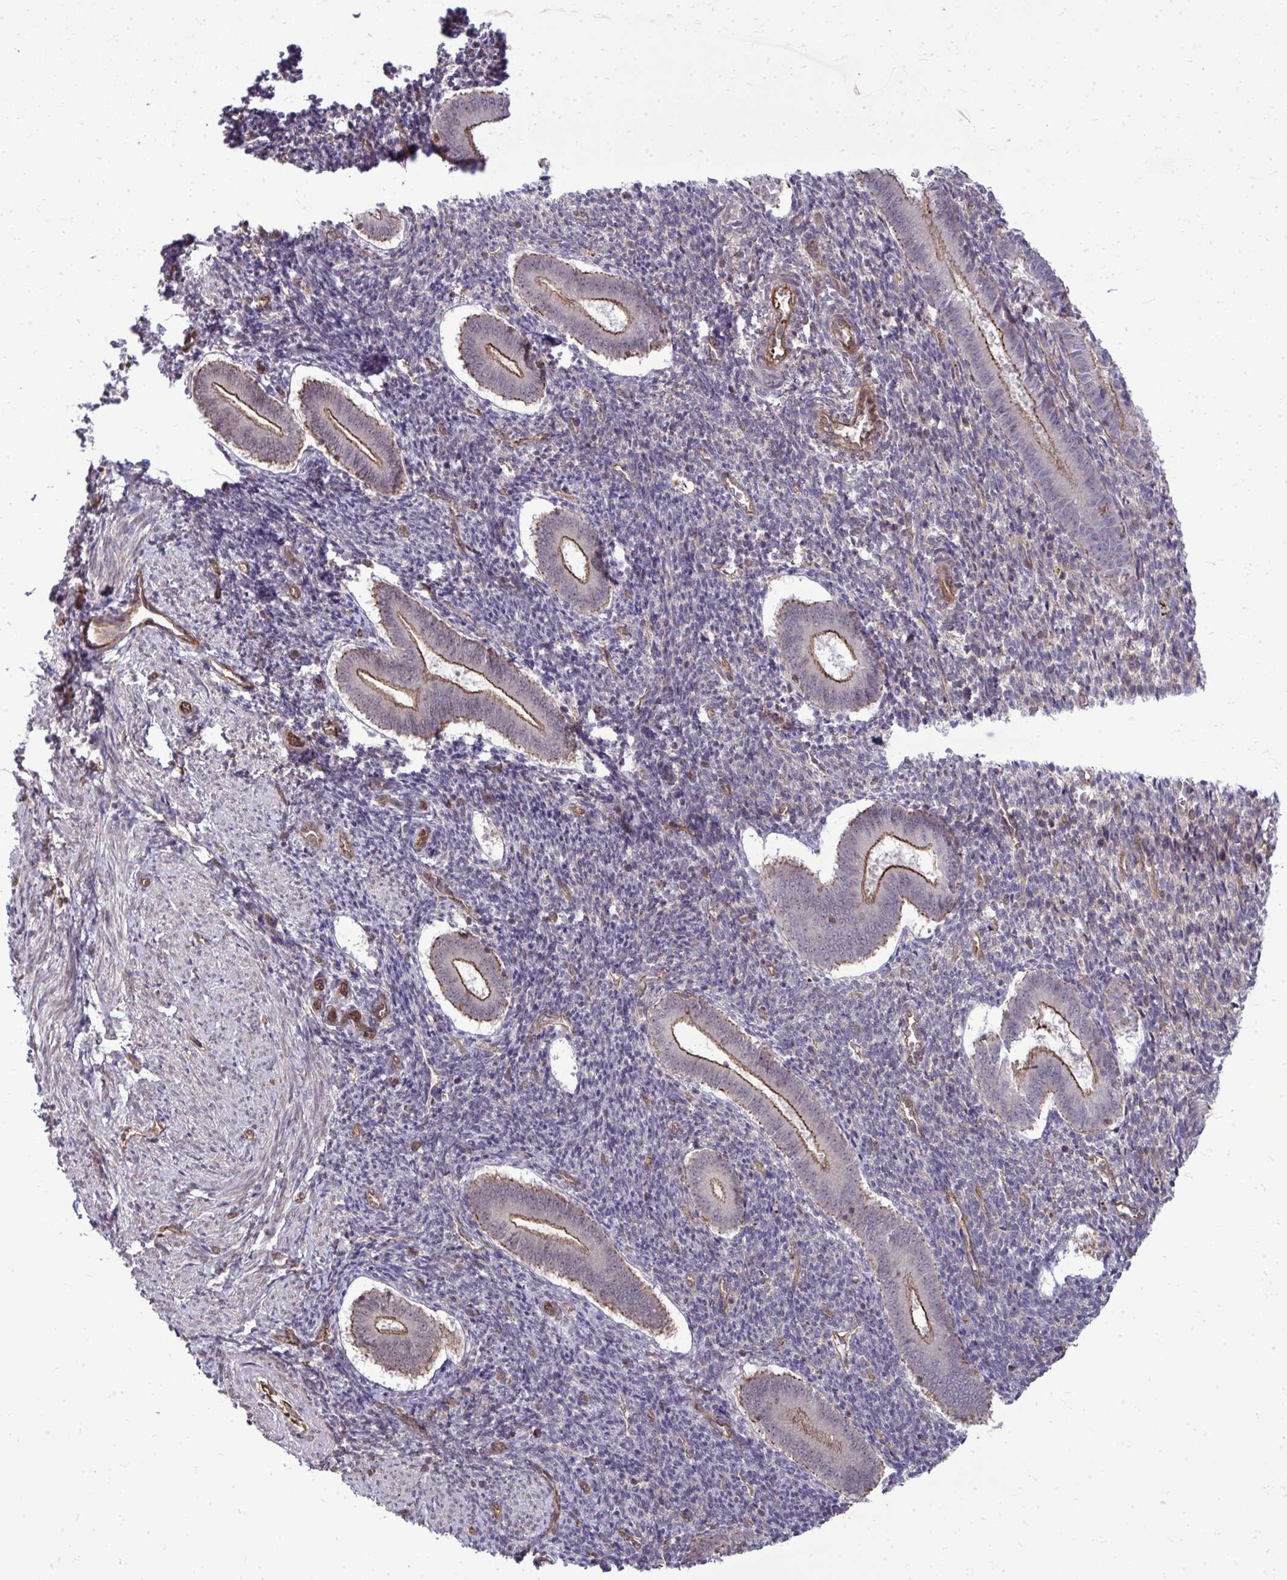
{"staining": {"intensity": "negative", "quantity": "none", "location": "none"}, "tissue": "endometrium", "cell_type": "Cells in endometrial stroma", "image_type": "normal", "snomed": [{"axis": "morphology", "description": "Normal tissue, NOS"}, {"axis": "topography", "description": "Endometrium"}], "caption": "Immunohistochemistry histopathology image of benign endometrium: human endometrium stained with DAB demonstrates no significant protein expression in cells in endometrial stroma. (Immunohistochemistry, brightfield microscopy, high magnification).", "gene": "FUT10", "patient": {"sex": "female", "age": 25}}